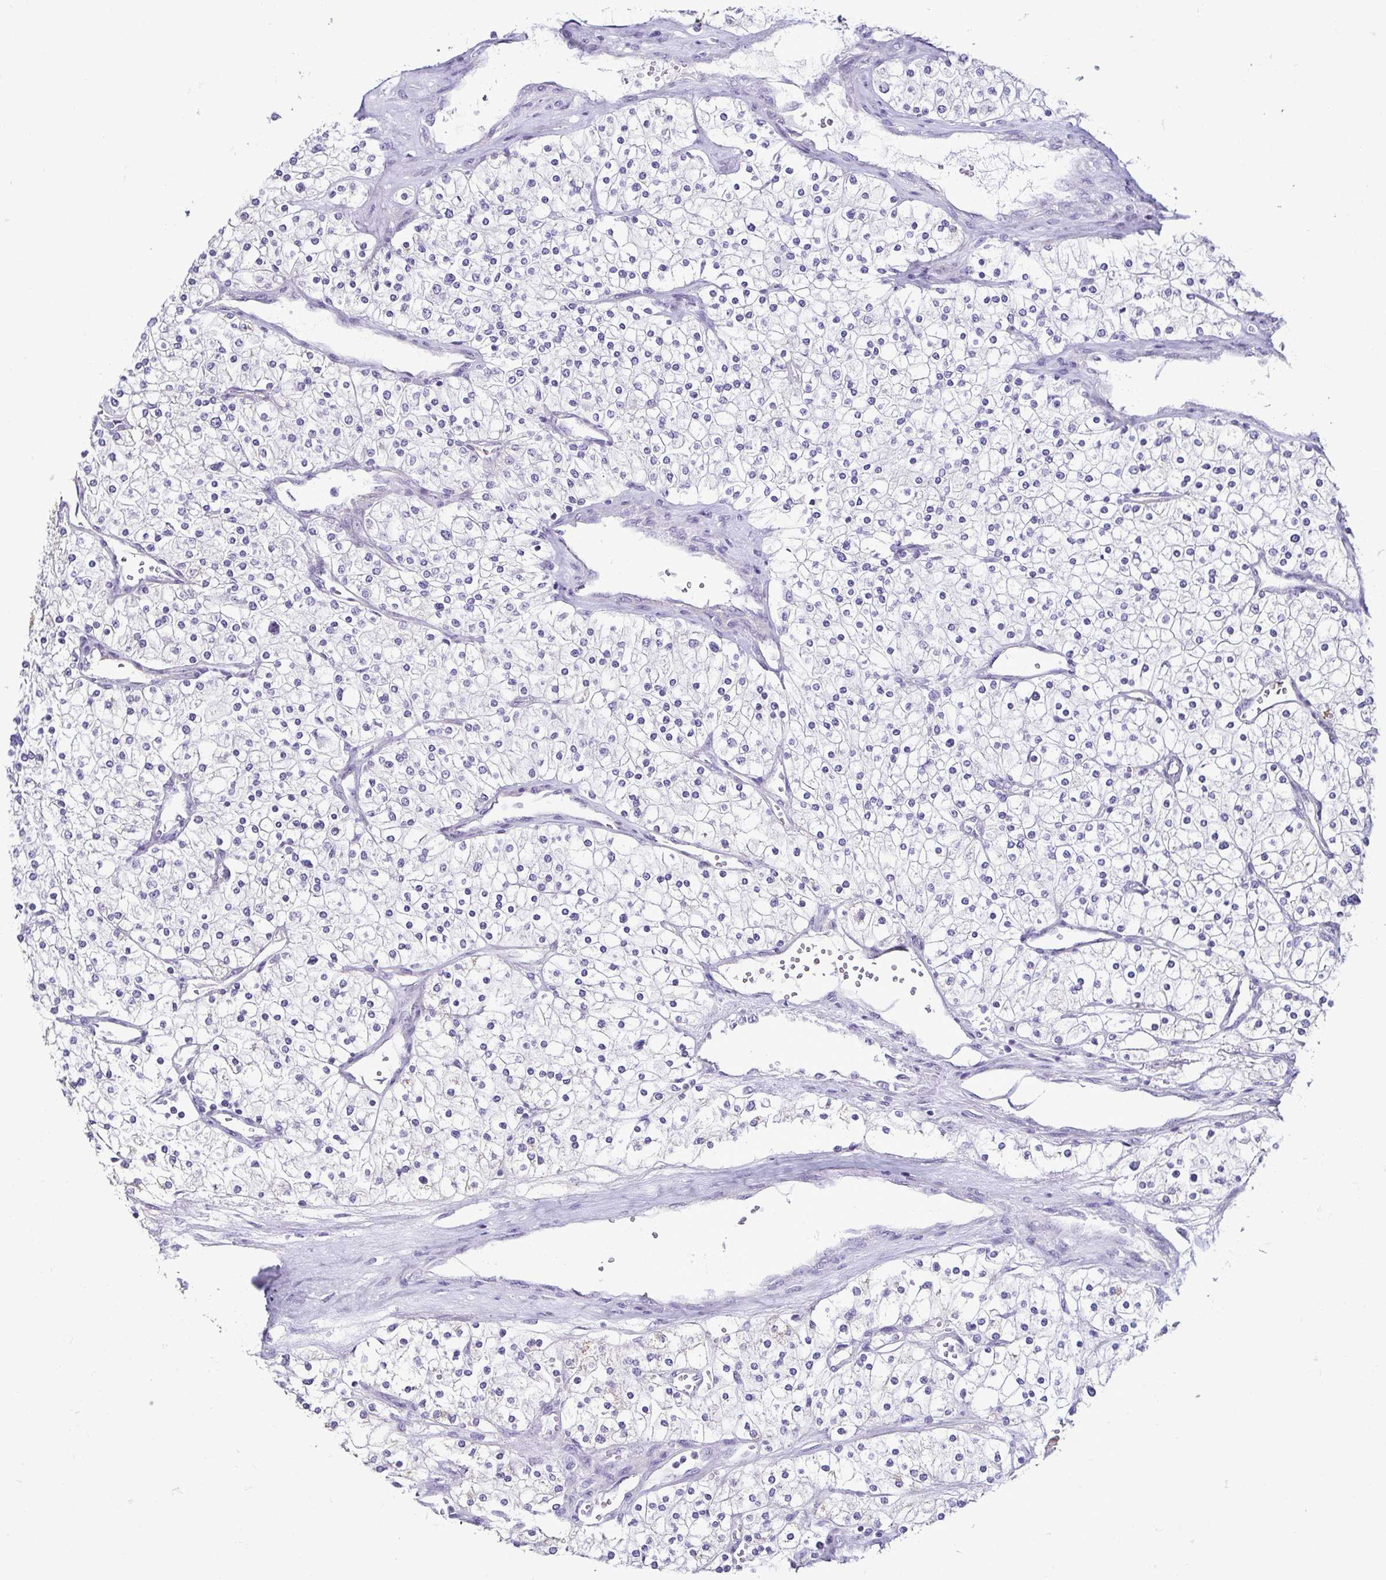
{"staining": {"intensity": "negative", "quantity": "none", "location": "none"}, "tissue": "renal cancer", "cell_type": "Tumor cells", "image_type": "cancer", "snomed": [{"axis": "morphology", "description": "Adenocarcinoma, NOS"}, {"axis": "topography", "description": "Kidney"}], "caption": "Immunohistochemical staining of human renal cancer (adenocarcinoma) shows no significant staining in tumor cells.", "gene": "CASP14", "patient": {"sex": "male", "age": 80}}